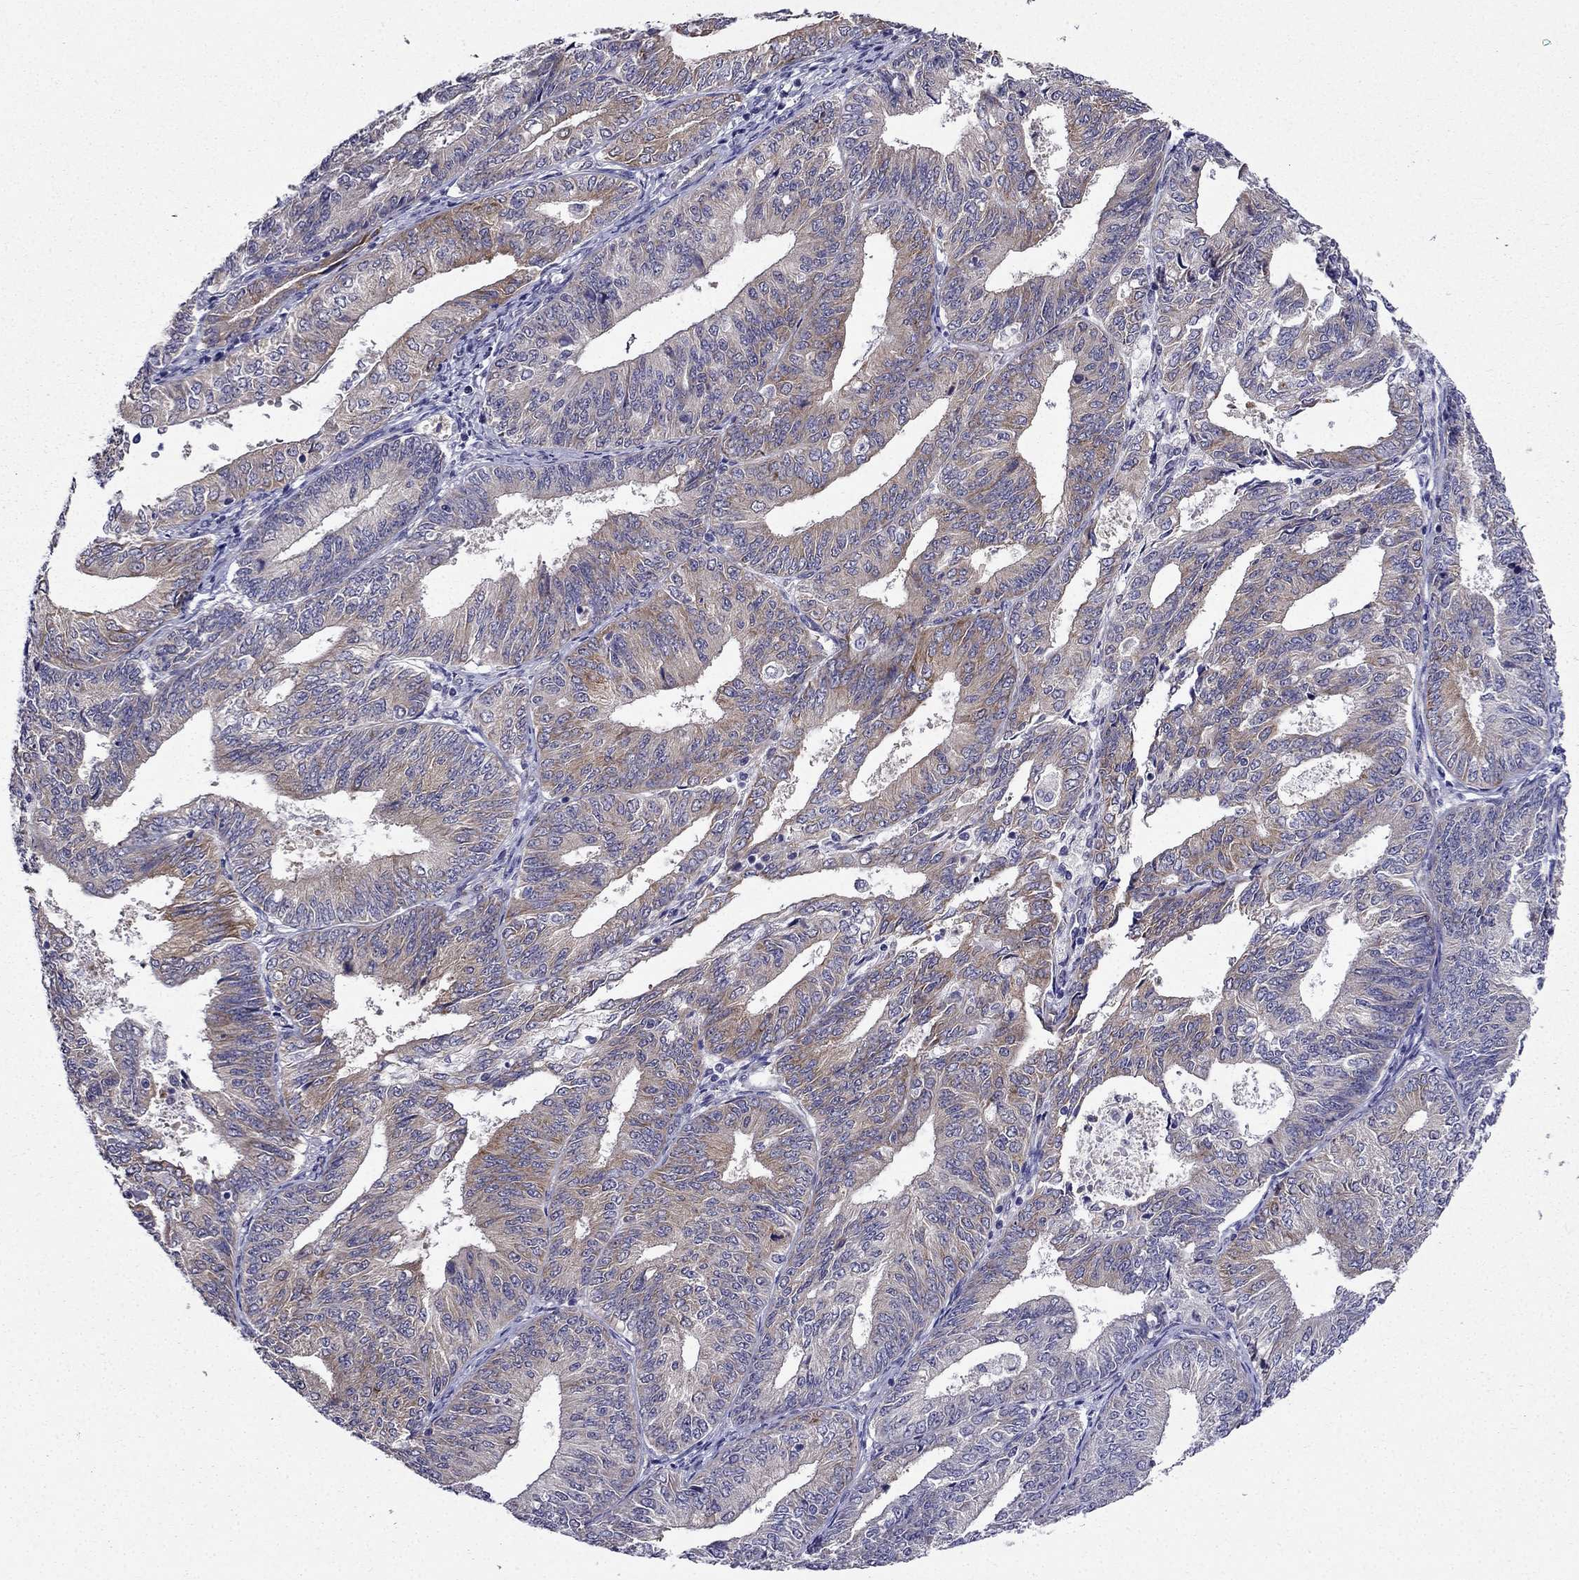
{"staining": {"intensity": "weak", "quantity": "<25%", "location": "cytoplasmic/membranous"}, "tissue": "endometrial cancer", "cell_type": "Tumor cells", "image_type": "cancer", "snomed": [{"axis": "morphology", "description": "Adenocarcinoma, NOS"}, {"axis": "topography", "description": "Endometrium"}], "caption": "Micrograph shows no significant protein staining in tumor cells of adenocarcinoma (endometrial). The staining is performed using DAB (3,3'-diaminobenzidine) brown chromogen with nuclei counter-stained in using hematoxylin.", "gene": "ARHGEF28", "patient": {"sex": "female", "age": 58}}